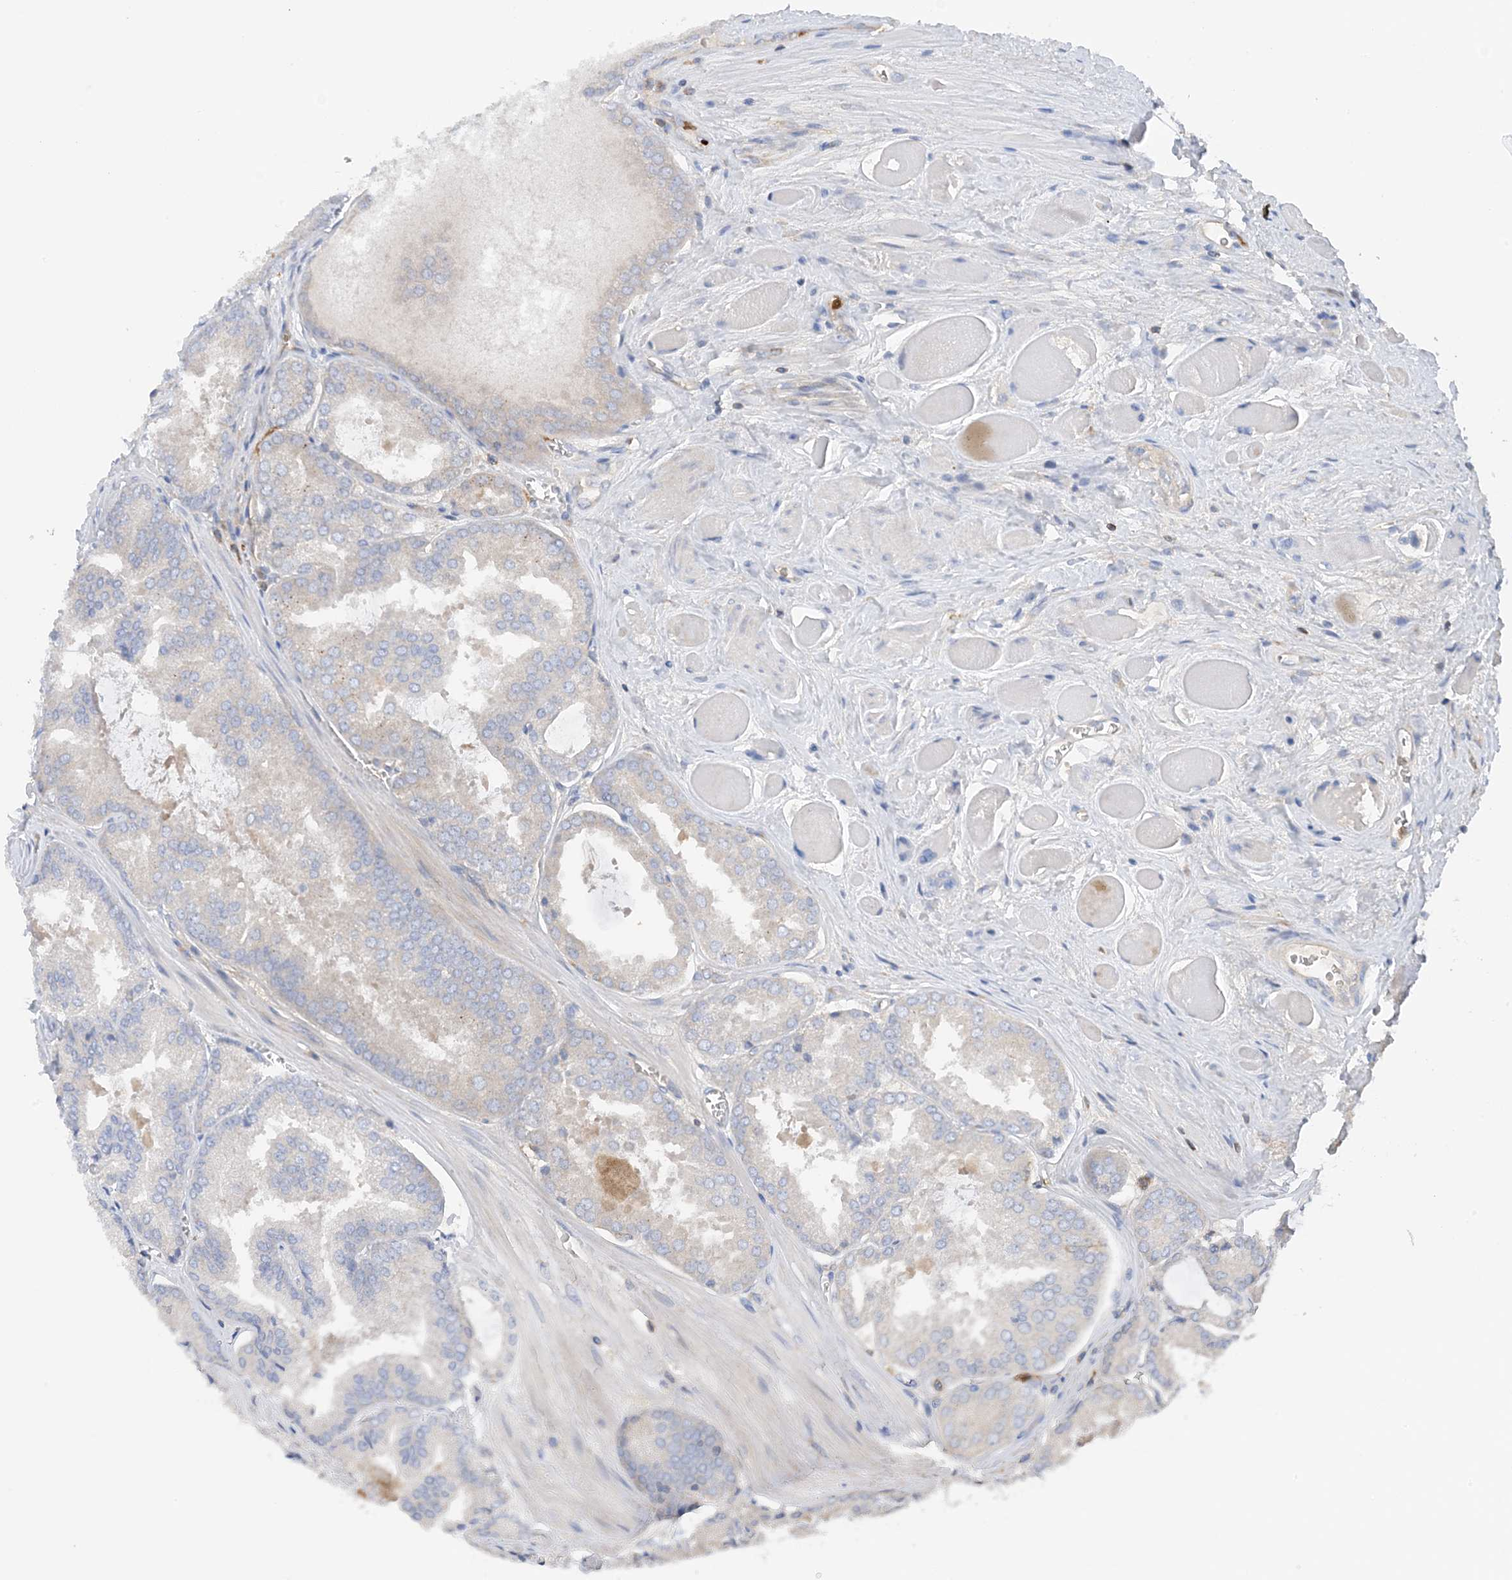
{"staining": {"intensity": "negative", "quantity": "none", "location": "none"}, "tissue": "prostate cancer", "cell_type": "Tumor cells", "image_type": "cancer", "snomed": [{"axis": "morphology", "description": "Adenocarcinoma, Low grade"}, {"axis": "topography", "description": "Prostate"}], "caption": "Image shows no protein staining in tumor cells of adenocarcinoma (low-grade) (prostate) tissue.", "gene": "PHACTR2", "patient": {"sex": "male", "age": 67}}